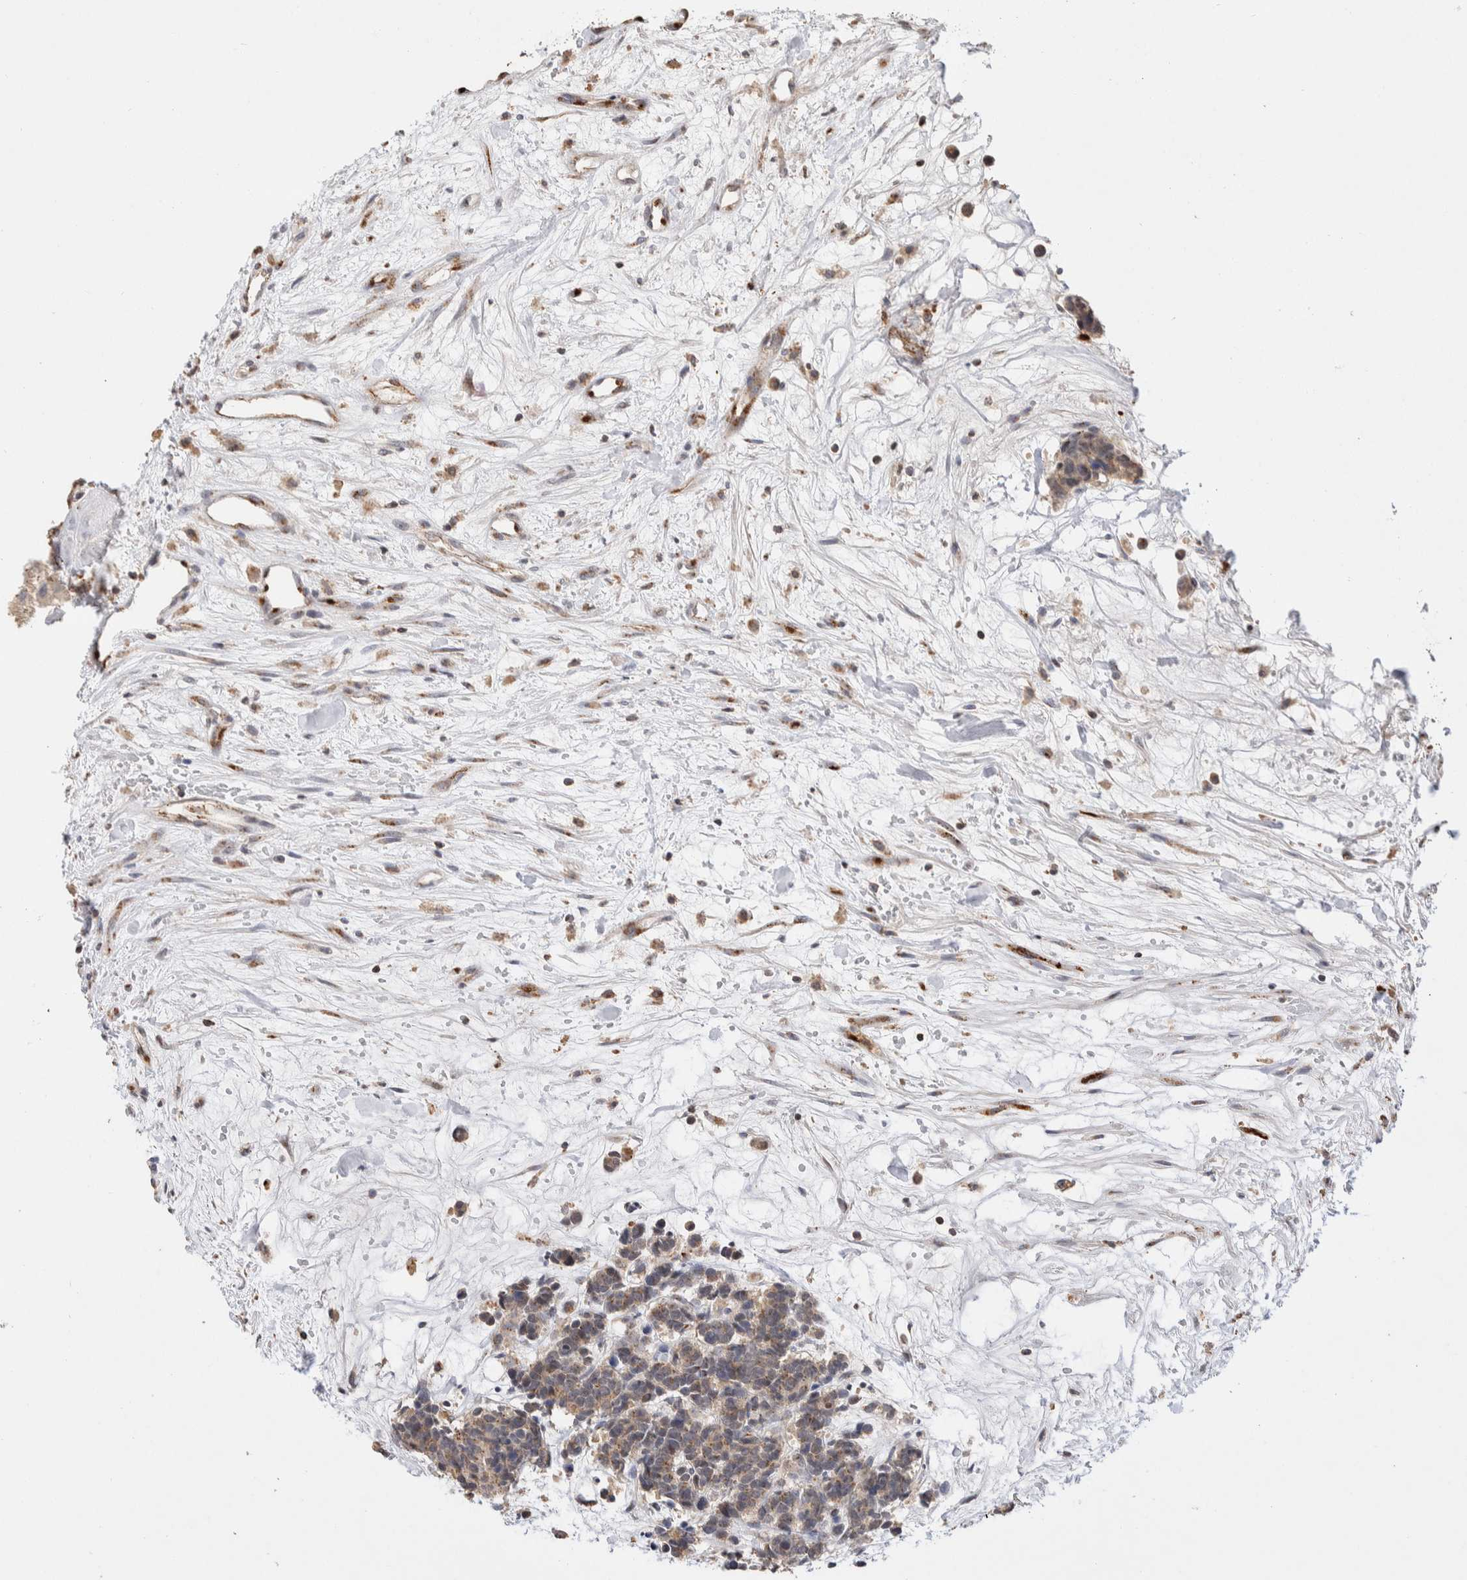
{"staining": {"intensity": "moderate", "quantity": ">75%", "location": "cytoplasmic/membranous"}, "tissue": "carcinoid", "cell_type": "Tumor cells", "image_type": "cancer", "snomed": [{"axis": "morphology", "description": "Carcinoma, NOS"}, {"axis": "morphology", "description": "Carcinoid, malignant, NOS"}, {"axis": "topography", "description": "Urinary bladder"}], "caption": "Carcinoid stained with immunohistochemistry (IHC) reveals moderate cytoplasmic/membranous positivity in approximately >75% of tumor cells. The staining is performed using DAB (3,3'-diaminobenzidine) brown chromogen to label protein expression. The nuclei are counter-stained blue using hematoxylin.", "gene": "NSMAF", "patient": {"sex": "male", "age": 57}}